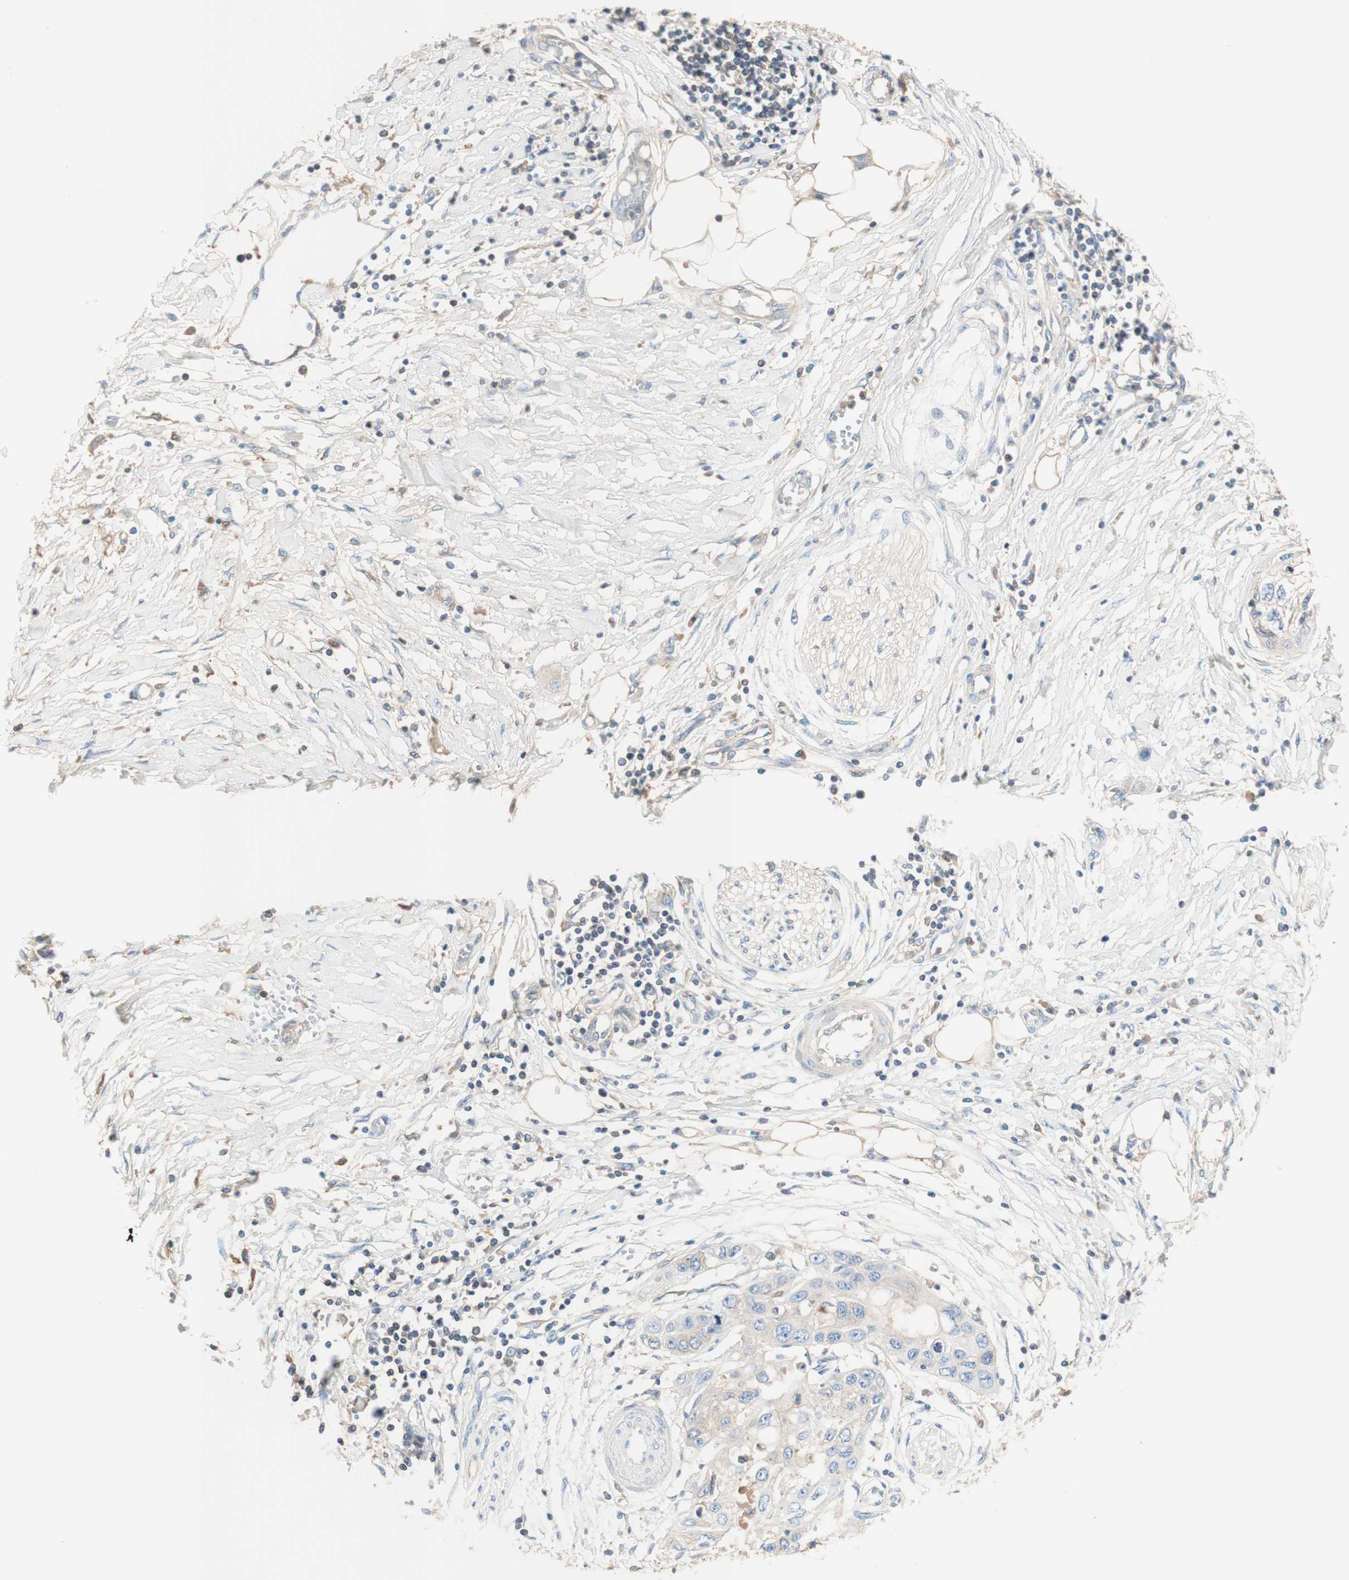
{"staining": {"intensity": "negative", "quantity": "none", "location": "none"}, "tissue": "pancreatic cancer", "cell_type": "Tumor cells", "image_type": "cancer", "snomed": [{"axis": "morphology", "description": "Adenocarcinoma, NOS"}, {"axis": "topography", "description": "Pancreas"}], "caption": "Immunohistochemical staining of human pancreatic cancer (adenocarcinoma) displays no significant expression in tumor cells. (Stains: DAB immunohistochemistry (IHC) with hematoxylin counter stain, Microscopy: brightfield microscopy at high magnification).", "gene": "KNG1", "patient": {"sex": "female", "age": 70}}